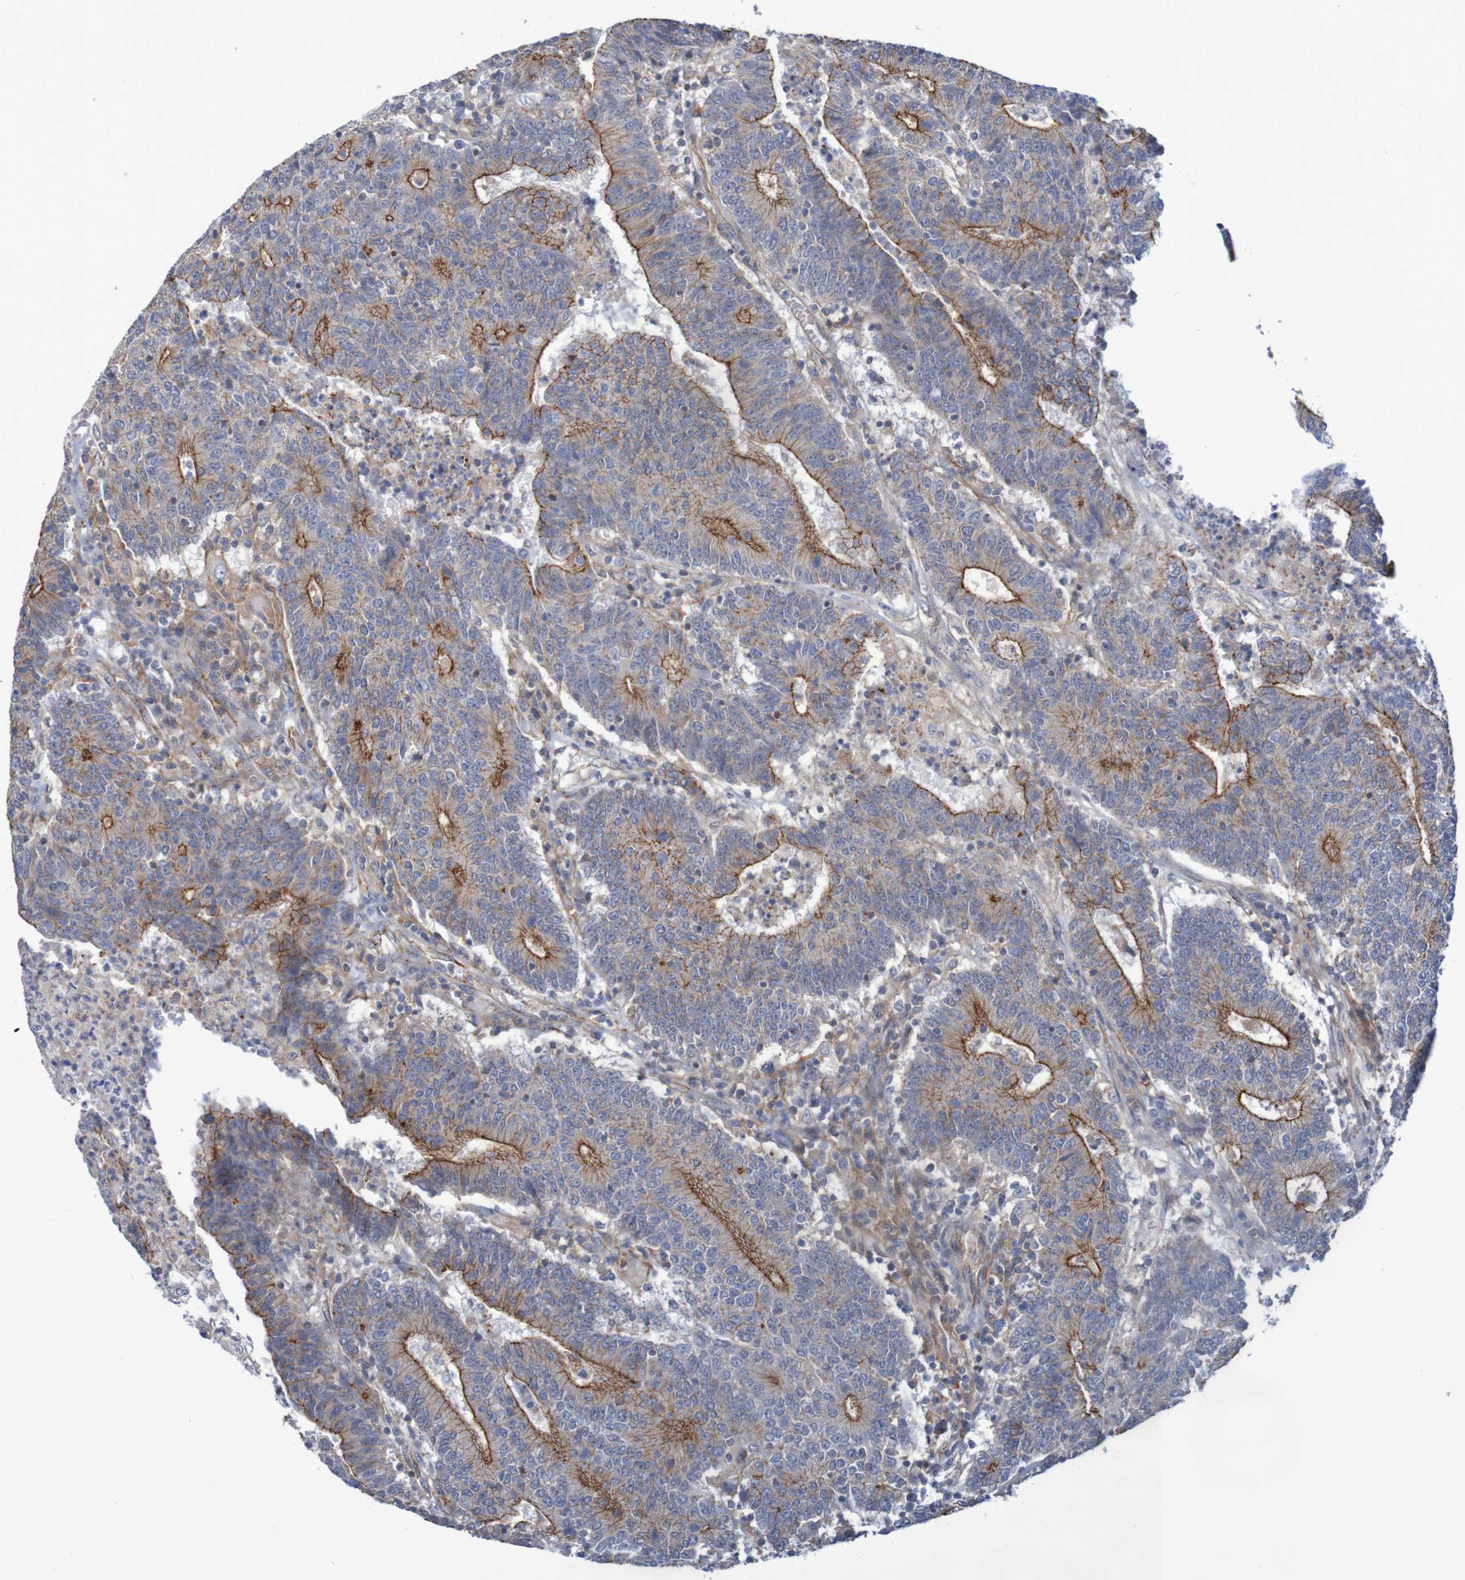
{"staining": {"intensity": "moderate", "quantity": "25%-75%", "location": "cytoplasmic/membranous"}, "tissue": "colorectal cancer", "cell_type": "Tumor cells", "image_type": "cancer", "snomed": [{"axis": "morphology", "description": "Normal tissue, NOS"}, {"axis": "morphology", "description": "Adenocarcinoma, NOS"}, {"axis": "topography", "description": "Colon"}], "caption": "The photomicrograph reveals immunohistochemical staining of colorectal cancer. There is moderate cytoplasmic/membranous staining is seen in approximately 25%-75% of tumor cells.", "gene": "NECTIN2", "patient": {"sex": "female", "age": 75}}